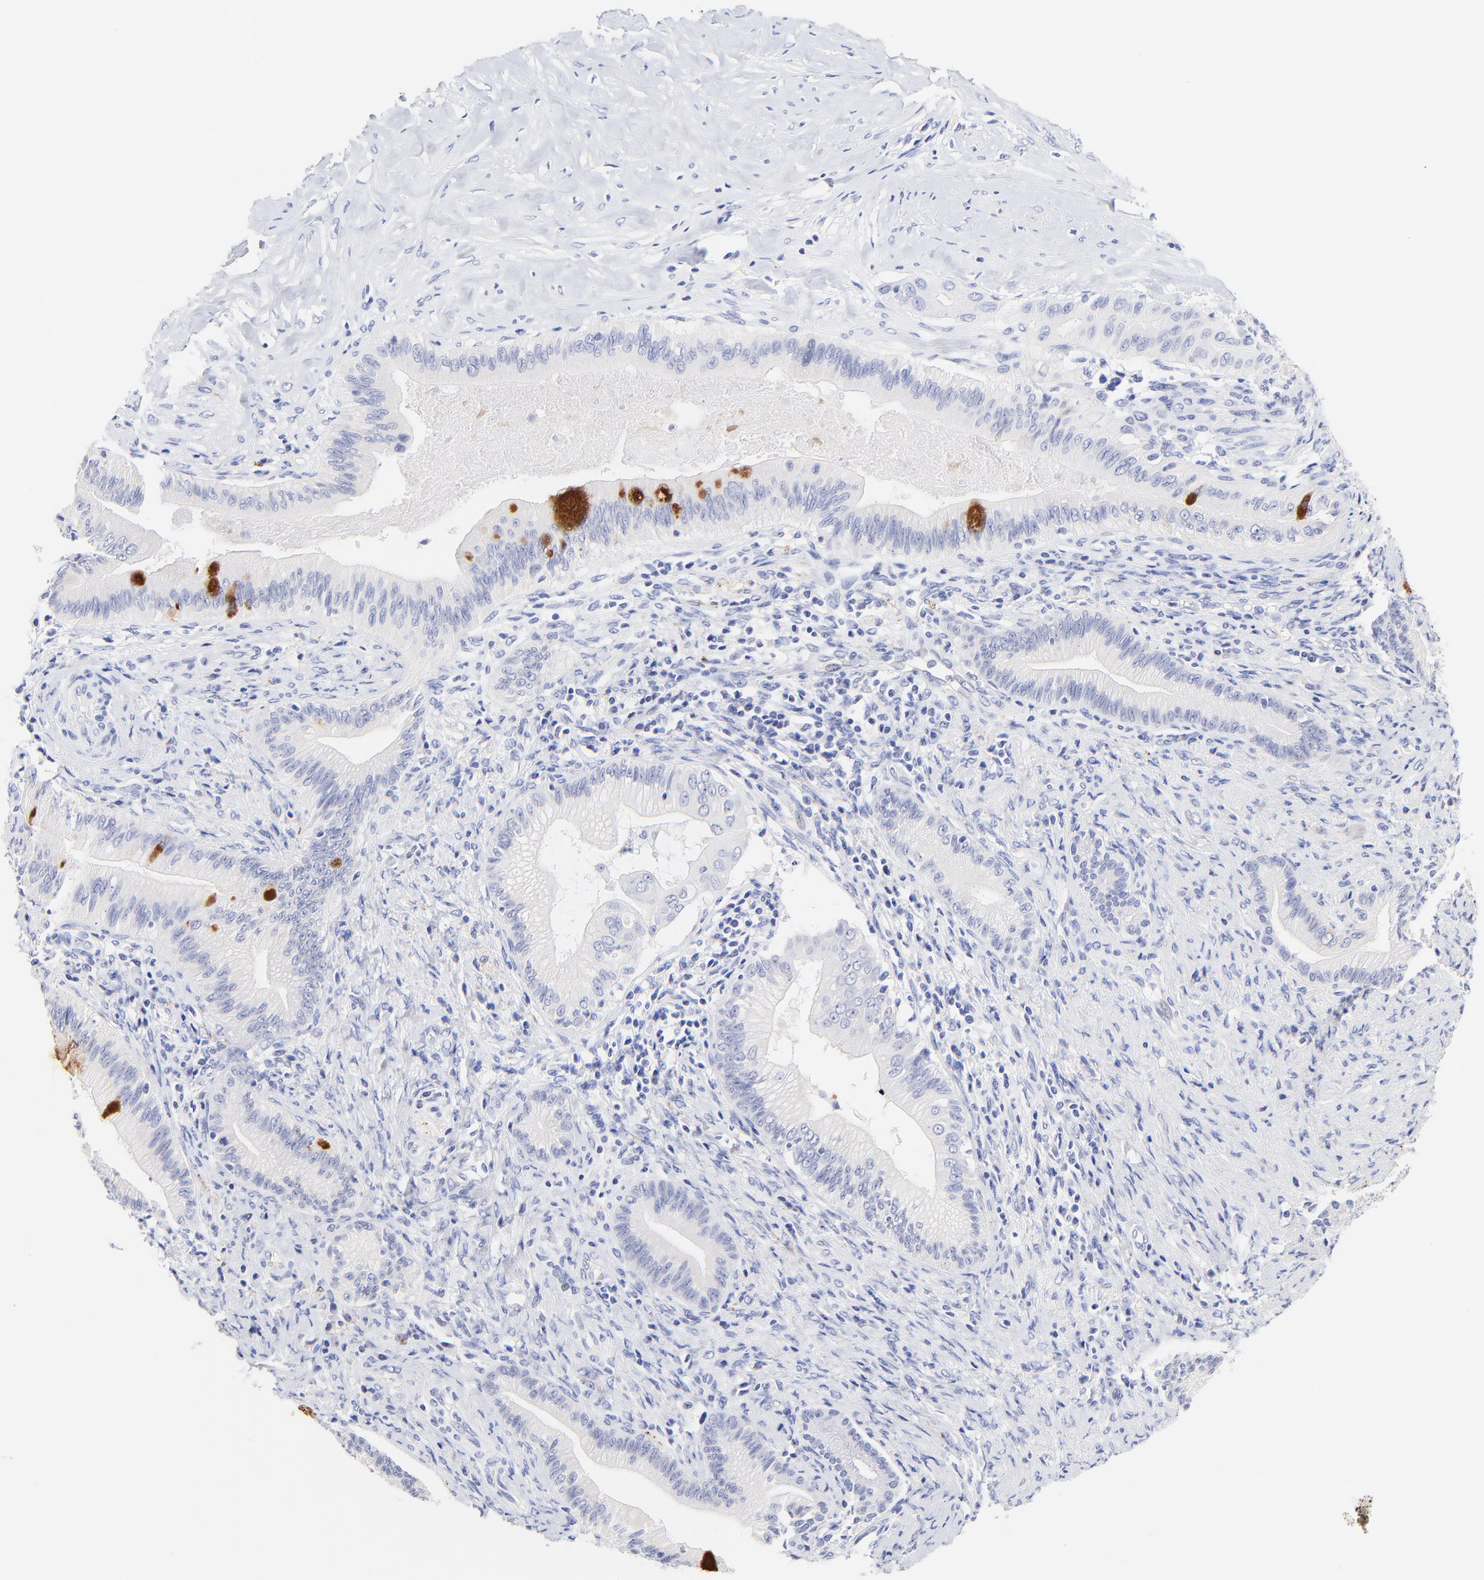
{"staining": {"intensity": "moderate", "quantity": "<25%", "location": "cytoplasmic/membranous"}, "tissue": "liver cancer", "cell_type": "Tumor cells", "image_type": "cancer", "snomed": [{"axis": "morphology", "description": "Cholangiocarcinoma"}, {"axis": "topography", "description": "Liver"}], "caption": "DAB (3,3'-diaminobenzidine) immunohistochemical staining of liver cholangiocarcinoma exhibits moderate cytoplasmic/membranous protein expression in approximately <25% of tumor cells. The protein of interest is stained brown, and the nuclei are stained in blue (DAB IHC with brightfield microscopy, high magnification).", "gene": "RAB3A", "patient": {"sex": "male", "age": 58}}